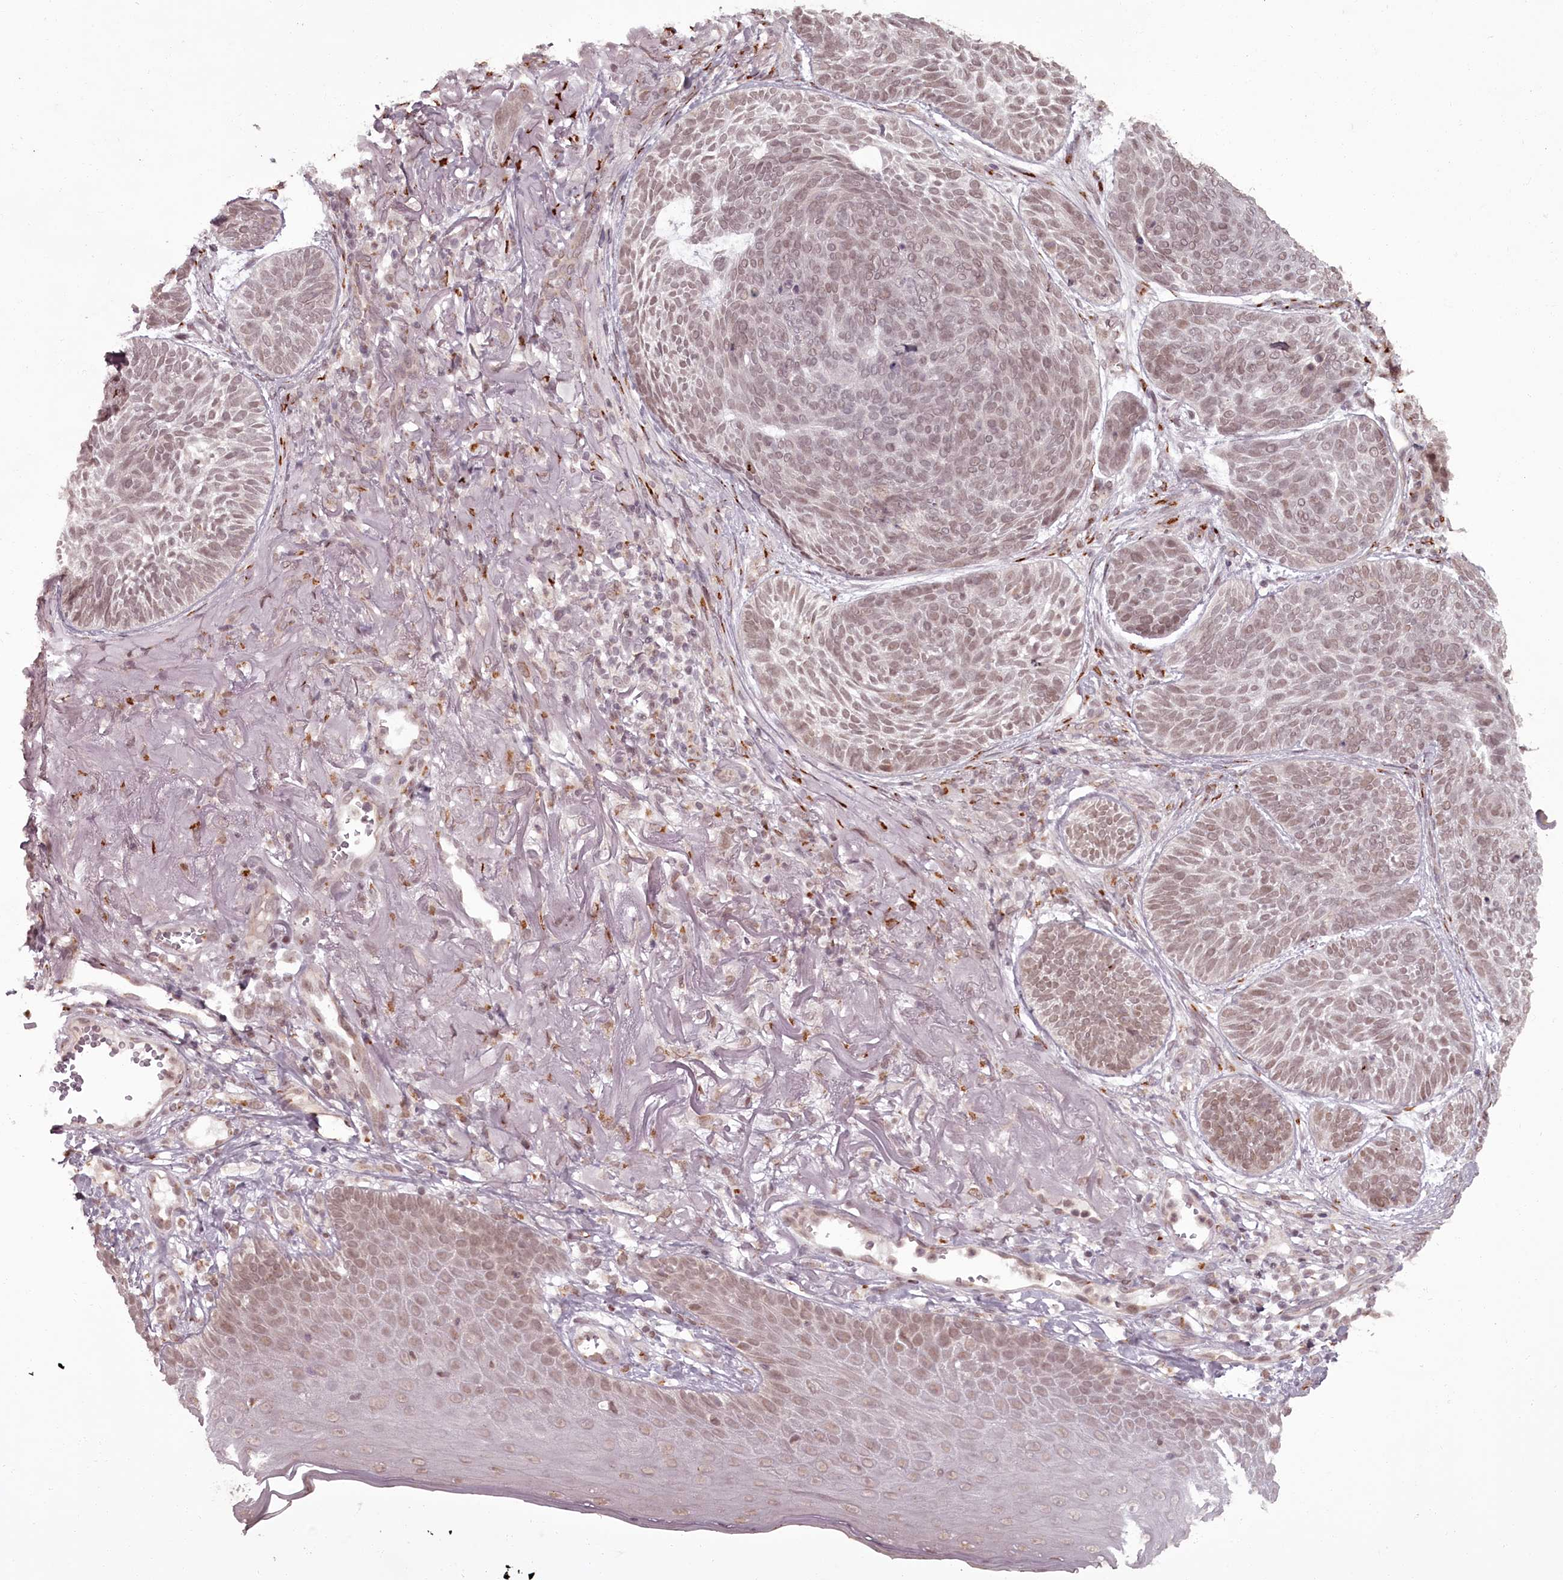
{"staining": {"intensity": "weak", "quantity": "25%-75%", "location": "nuclear"}, "tissue": "skin cancer", "cell_type": "Tumor cells", "image_type": "cancer", "snomed": [{"axis": "morphology", "description": "Normal tissue, NOS"}, {"axis": "morphology", "description": "Basal cell carcinoma"}, {"axis": "topography", "description": "Skin"}], "caption": "Approximately 25%-75% of tumor cells in skin cancer display weak nuclear protein positivity as visualized by brown immunohistochemical staining.", "gene": "CEP83", "patient": {"sex": "male", "age": 66}}